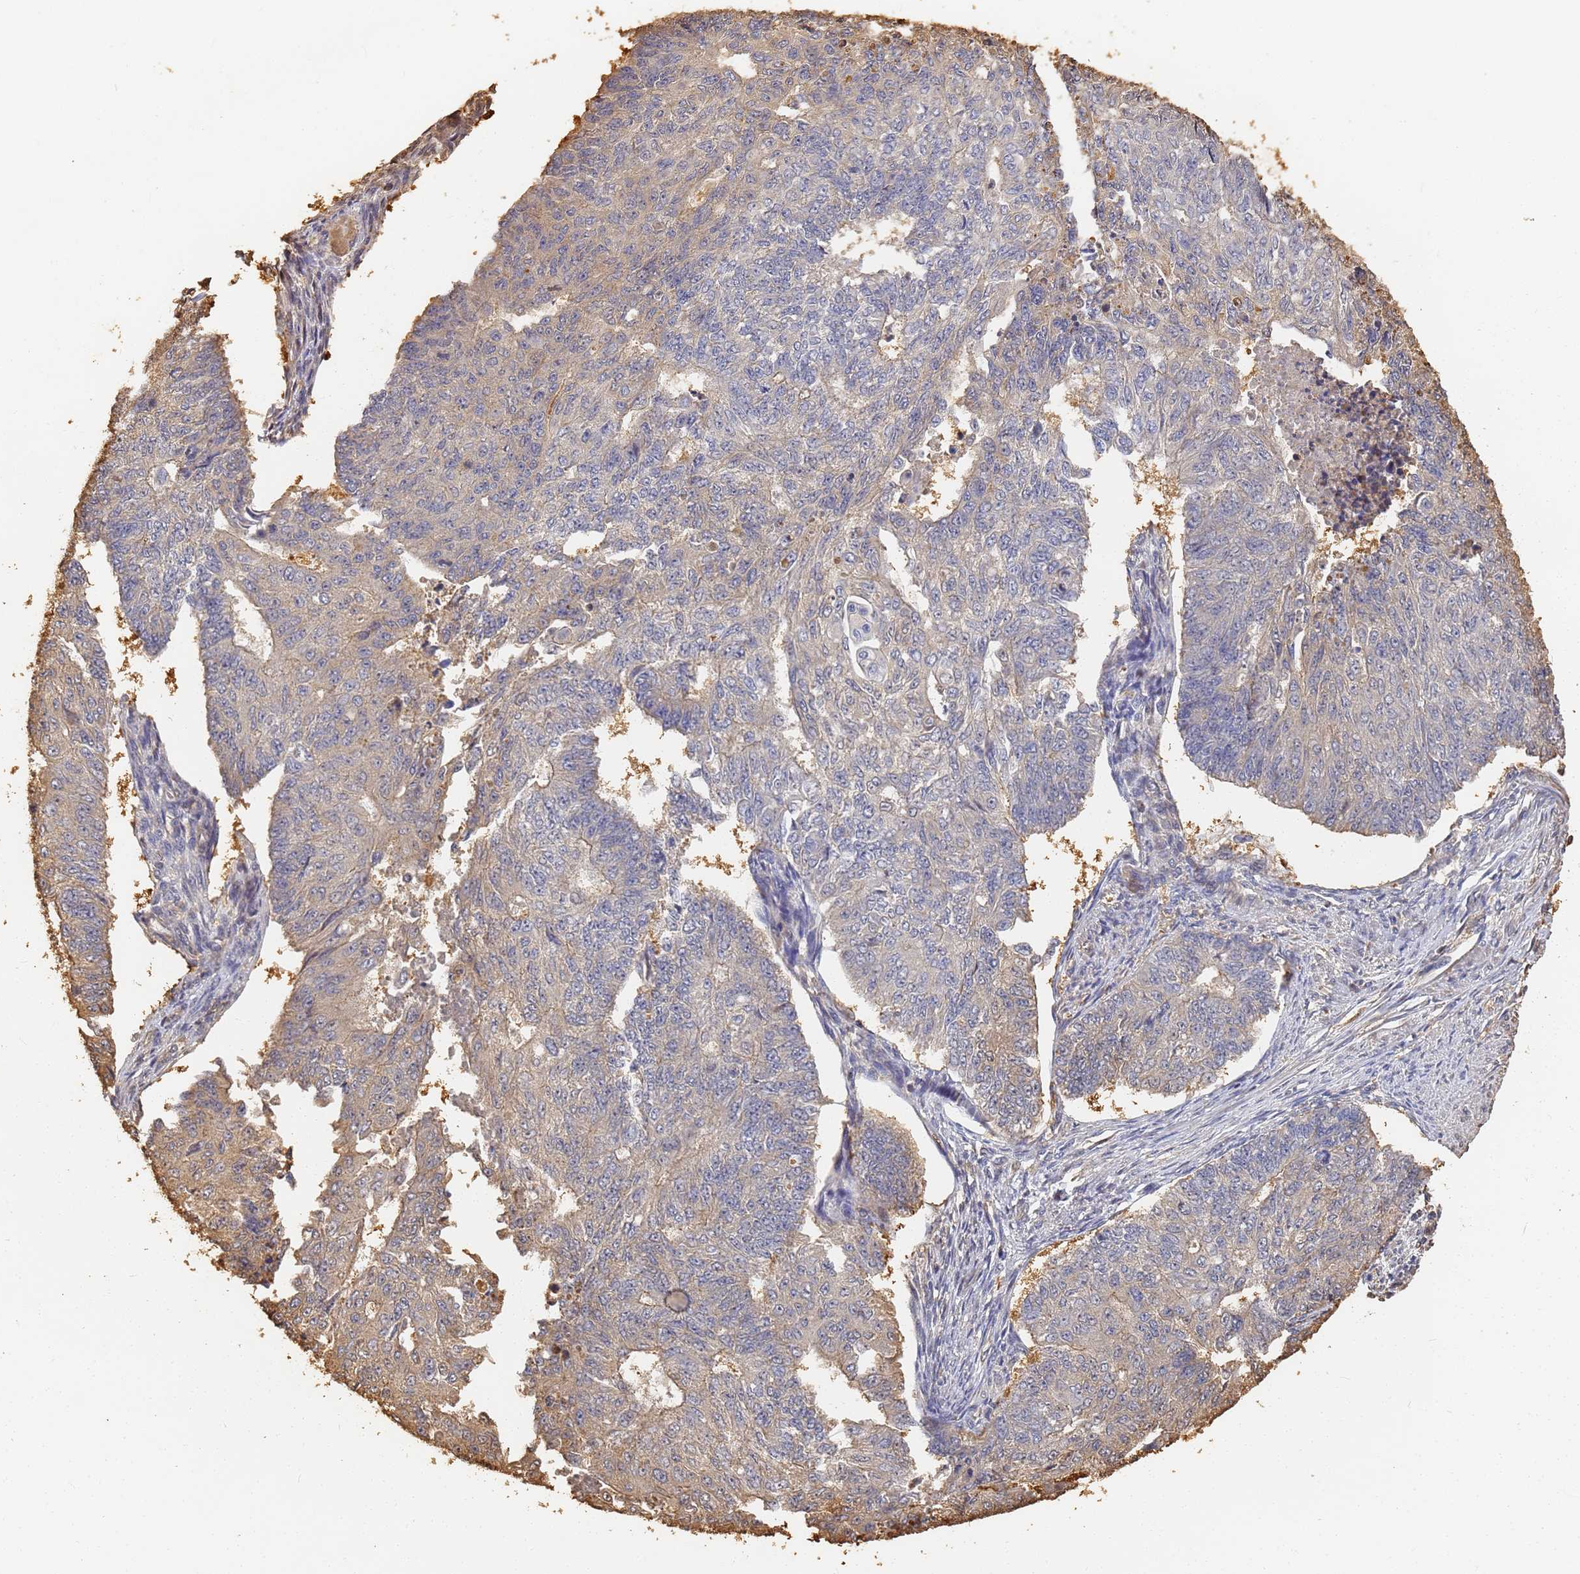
{"staining": {"intensity": "weak", "quantity": "<25%", "location": "cytoplasmic/membranous"}, "tissue": "endometrial cancer", "cell_type": "Tumor cells", "image_type": "cancer", "snomed": [{"axis": "morphology", "description": "Adenocarcinoma, NOS"}, {"axis": "topography", "description": "Endometrium"}], "caption": "Immunohistochemical staining of endometrial cancer displays no significant expression in tumor cells. The staining is performed using DAB brown chromogen with nuclei counter-stained in using hematoxylin.", "gene": "JAK2", "patient": {"sex": "female", "age": 32}}